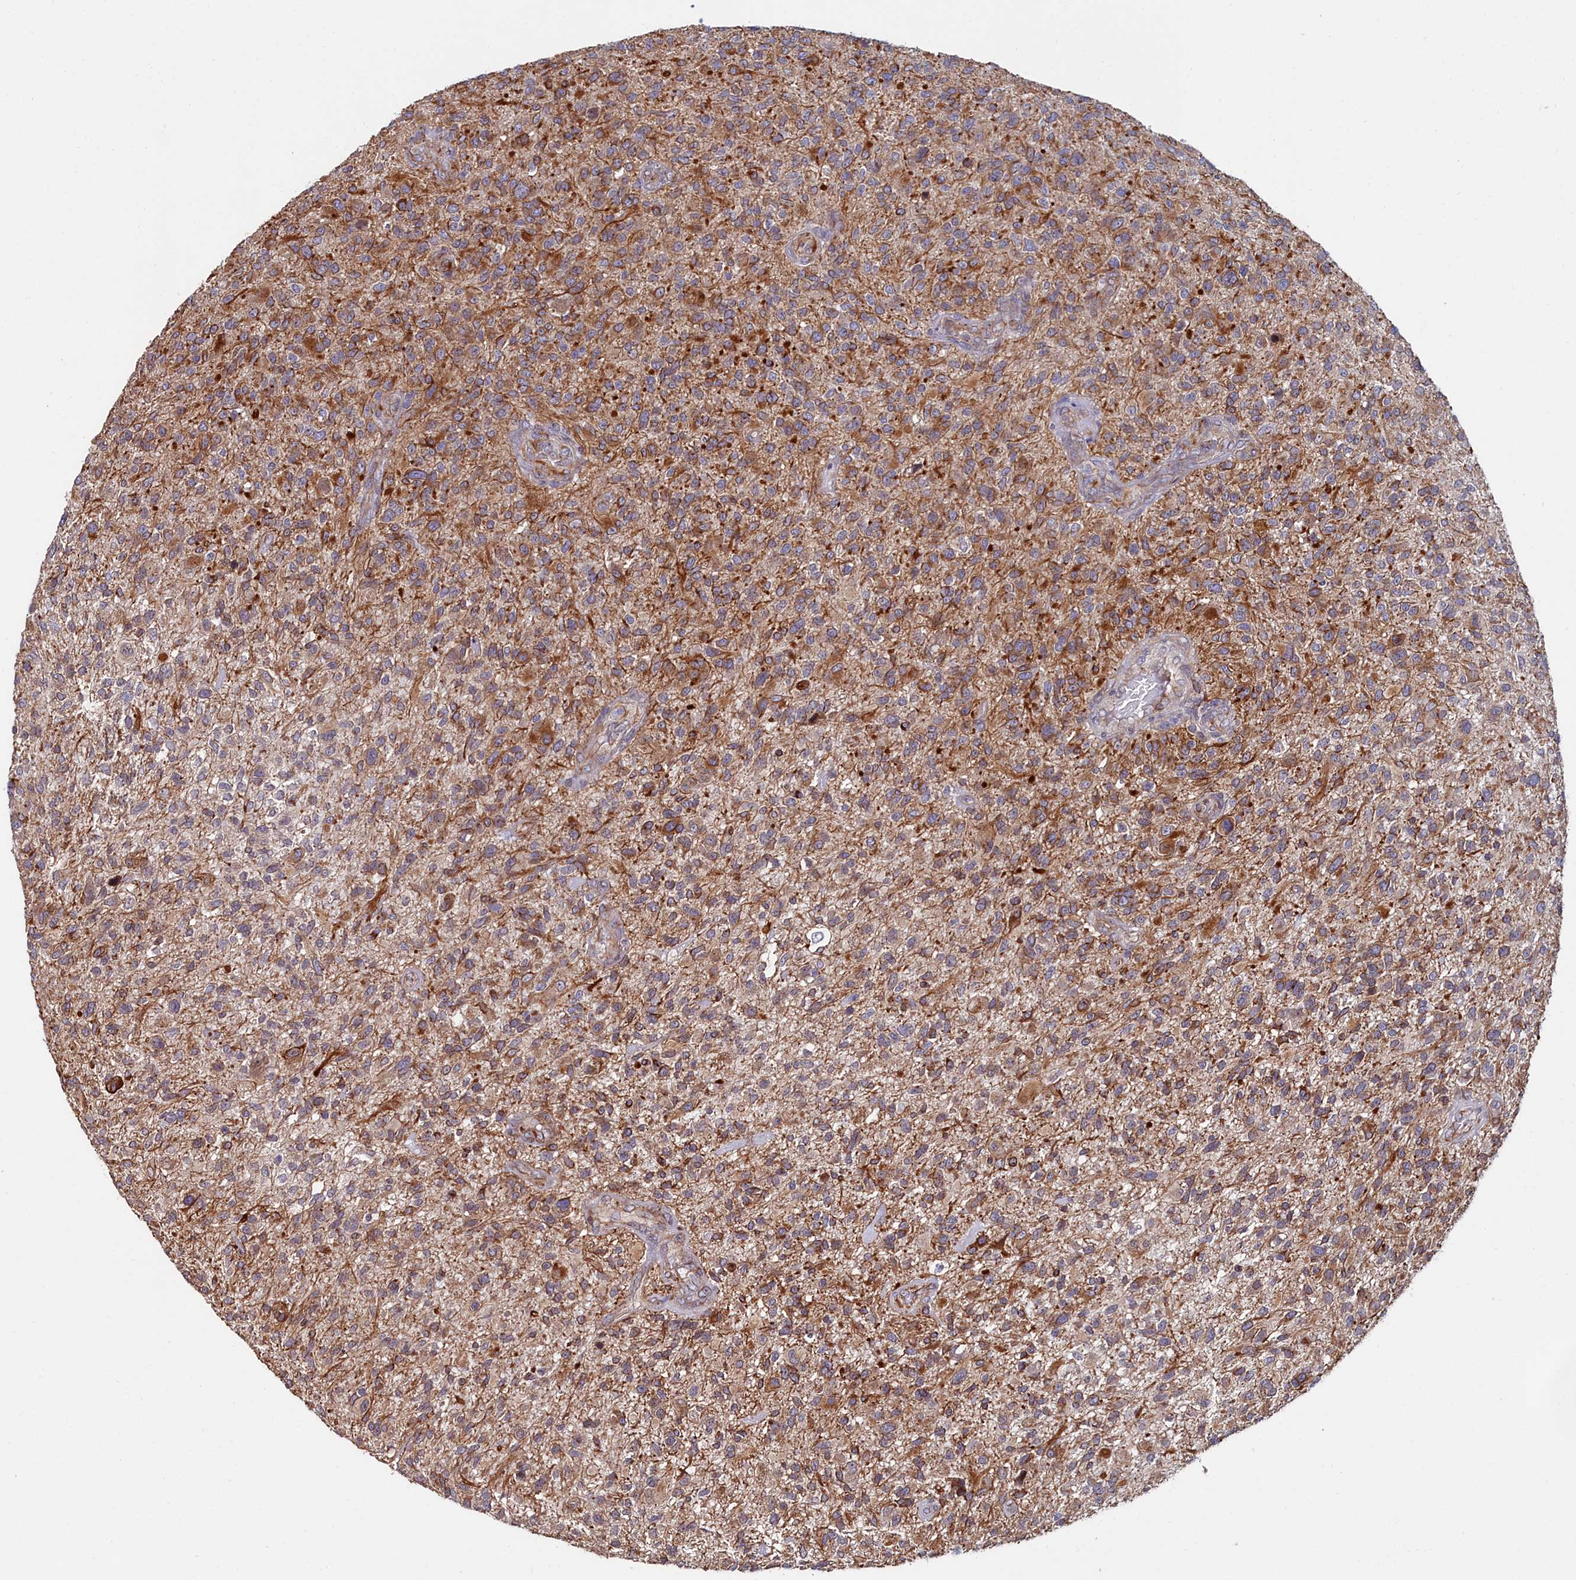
{"staining": {"intensity": "moderate", "quantity": "25%-75%", "location": "cytoplasmic/membranous"}, "tissue": "glioma", "cell_type": "Tumor cells", "image_type": "cancer", "snomed": [{"axis": "morphology", "description": "Glioma, malignant, High grade"}, {"axis": "topography", "description": "Brain"}], "caption": "Immunohistochemistry (IHC) histopathology image of neoplastic tissue: high-grade glioma (malignant) stained using IHC shows medium levels of moderate protein expression localized specifically in the cytoplasmic/membranous of tumor cells, appearing as a cytoplasmic/membranous brown color.", "gene": "C4orf19", "patient": {"sex": "male", "age": 47}}